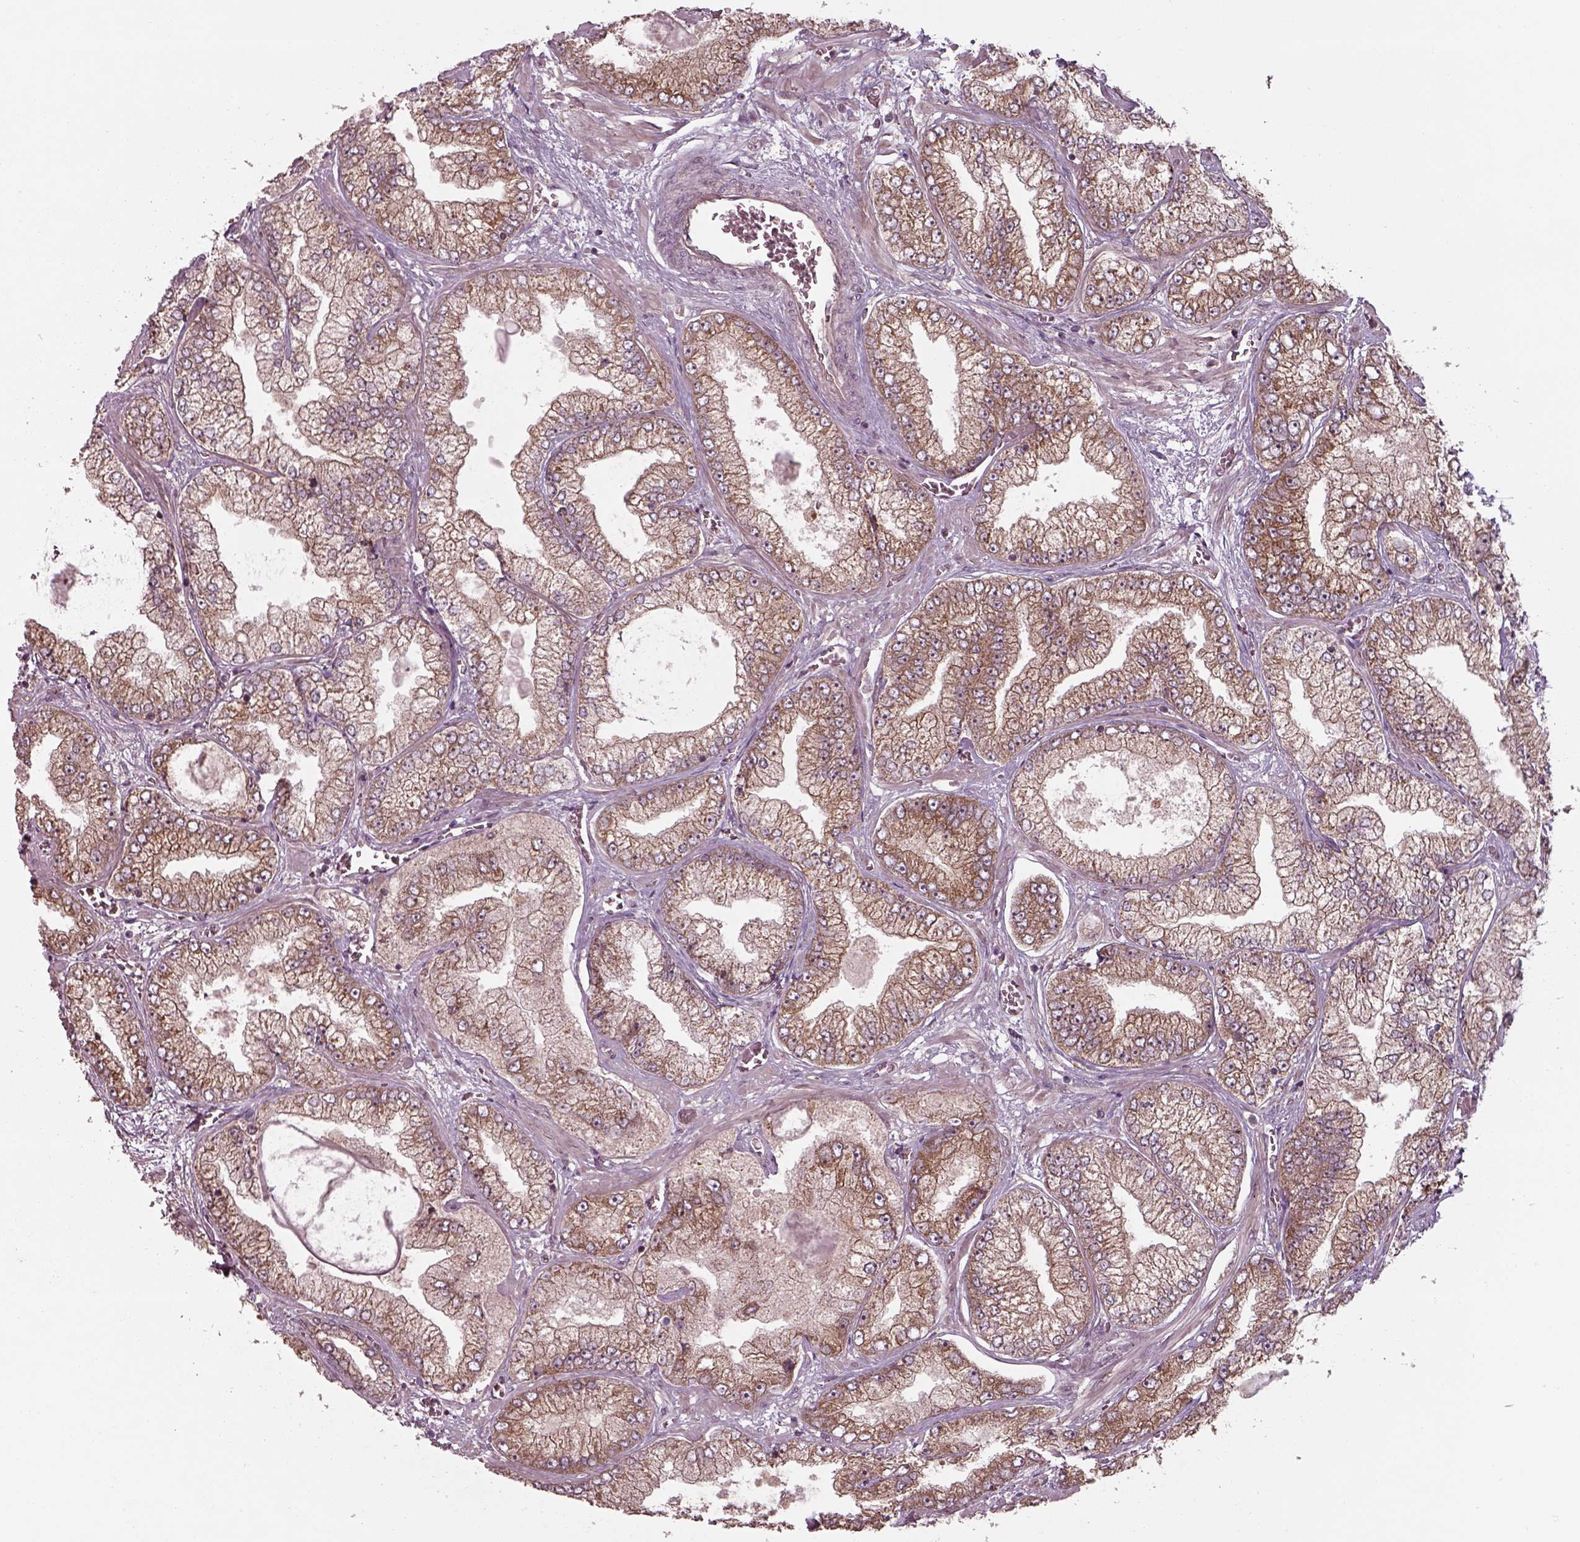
{"staining": {"intensity": "moderate", "quantity": ">75%", "location": "cytoplasmic/membranous"}, "tissue": "prostate cancer", "cell_type": "Tumor cells", "image_type": "cancer", "snomed": [{"axis": "morphology", "description": "Adenocarcinoma, Low grade"}, {"axis": "topography", "description": "Prostate"}], "caption": "Tumor cells show moderate cytoplasmic/membranous expression in approximately >75% of cells in prostate cancer (adenocarcinoma (low-grade)).", "gene": "CHMP3", "patient": {"sex": "male", "age": 57}}